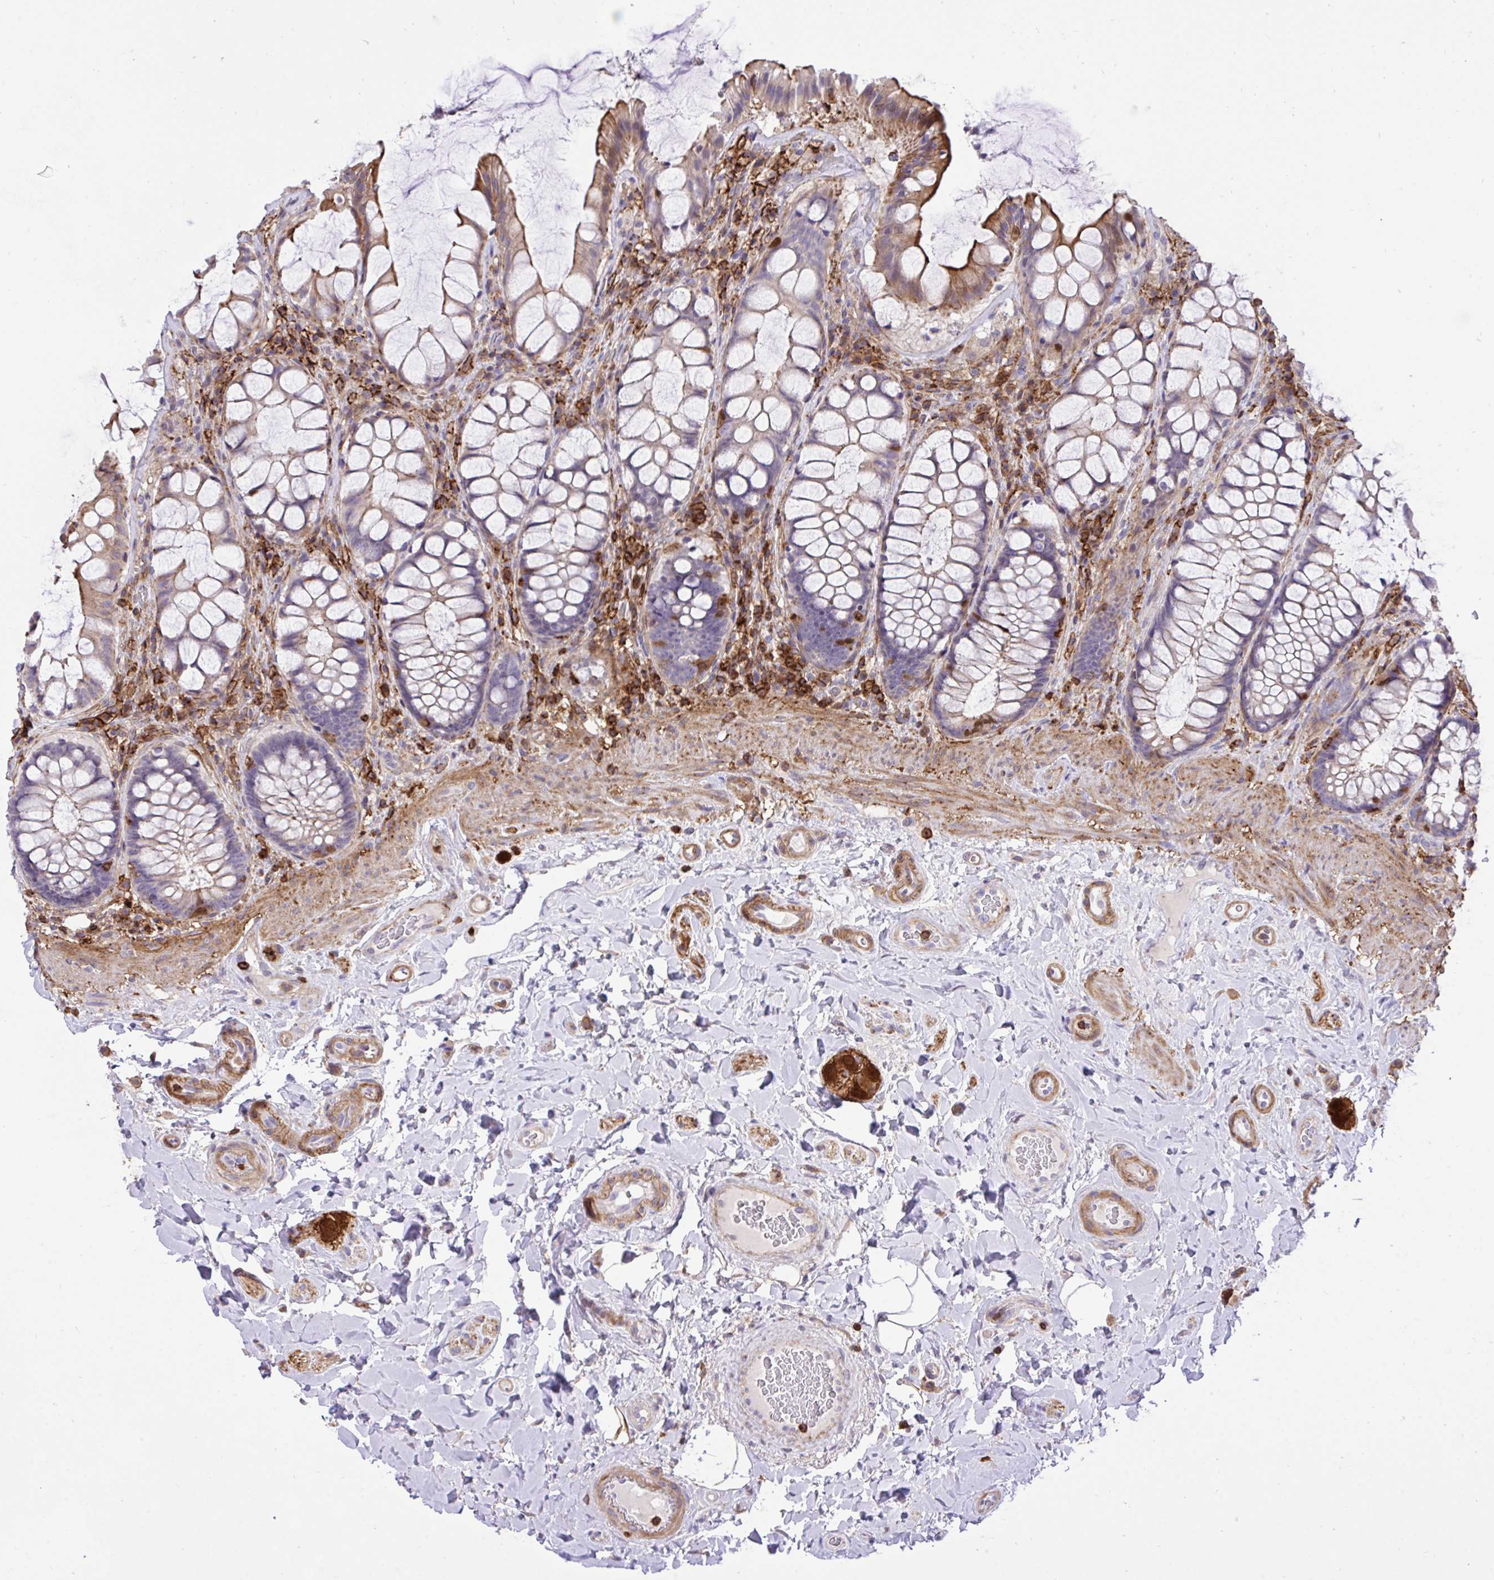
{"staining": {"intensity": "strong", "quantity": "<25%", "location": "cytoplasmic/membranous"}, "tissue": "rectum", "cell_type": "Glandular cells", "image_type": "normal", "snomed": [{"axis": "morphology", "description": "Normal tissue, NOS"}, {"axis": "topography", "description": "Rectum"}], "caption": "High-power microscopy captured an immunohistochemistry histopathology image of normal rectum, revealing strong cytoplasmic/membranous positivity in approximately <25% of glandular cells.", "gene": "ERI1", "patient": {"sex": "female", "age": 58}}